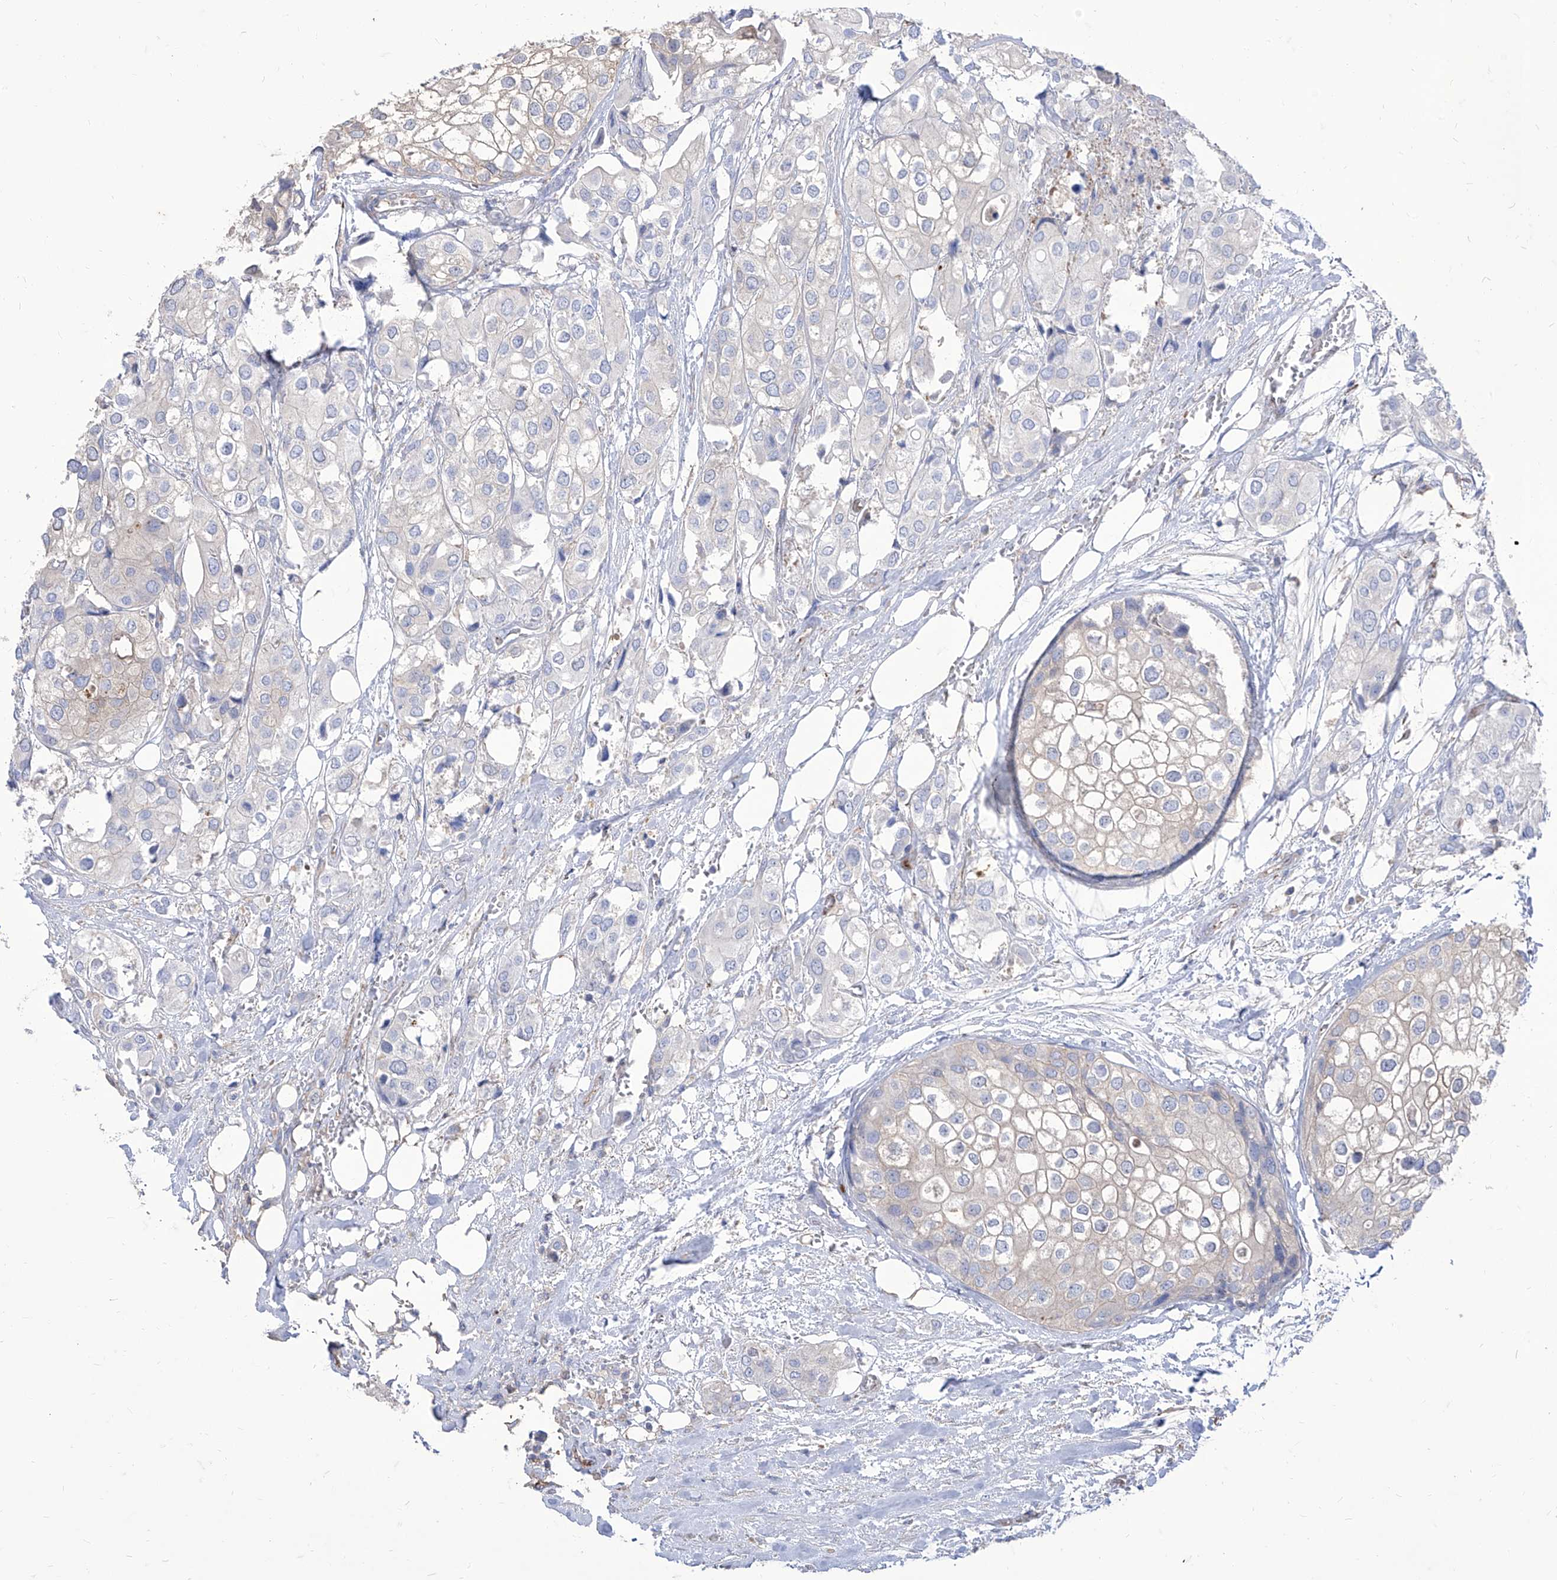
{"staining": {"intensity": "negative", "quantity": "none", "location": "none"}, "tissue": "urothelial cancer", "cell_type": "Tumor cells", "image_type": "cancer", "snomed": [{"axis": "morphology", "description": "Urothelial carcinoma, High grade"}, {"axis": "topography", "description": "Urinary bladder"}], "caption": "Human urothelial cancer stained for a protein using immunohistochemistry (IHC) exhibits no expression in tumor cells.", "gene": "C1orf74", "patient": {"sex": "male", "age": 64}}